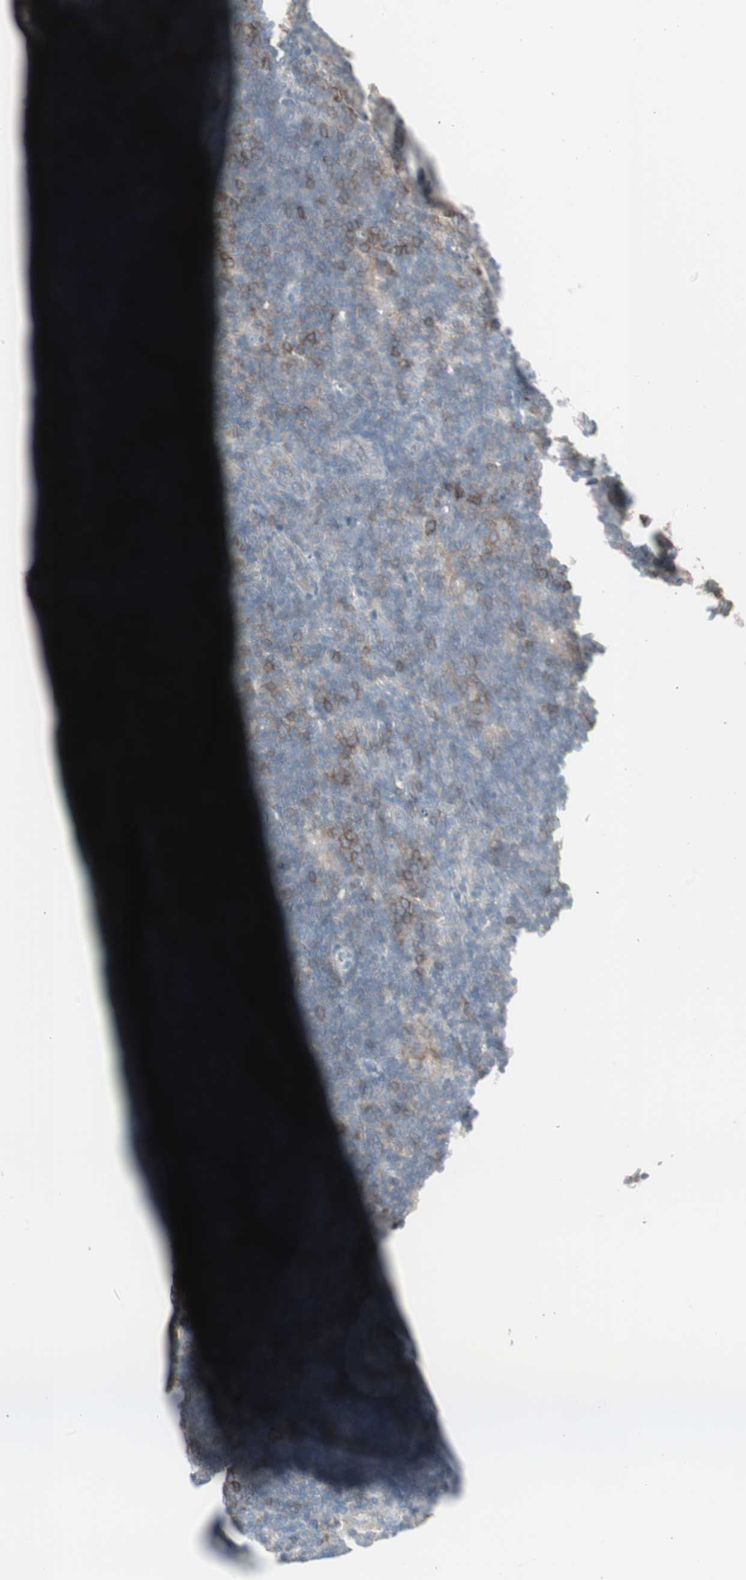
{"staining": {"intensity": "negative", "quantity": "none", "location": "none"}, "tissue": "lymphoma", "cell_type": "Tumor cells", "image_type": "cancer", "snomed": [{"axis": "morphology", "description": "Hodgkin's disease, NOS"}, {"axis": "topography", "description": "Lymph node"}], "caption": "Immunohistochemistry histopathology image of Hodgkin's disease stained for a protein (brown), which displays no staining in tumor cells.", "gene": "ZSCAN32", "patient": {"sex": "female", "age": 57}}